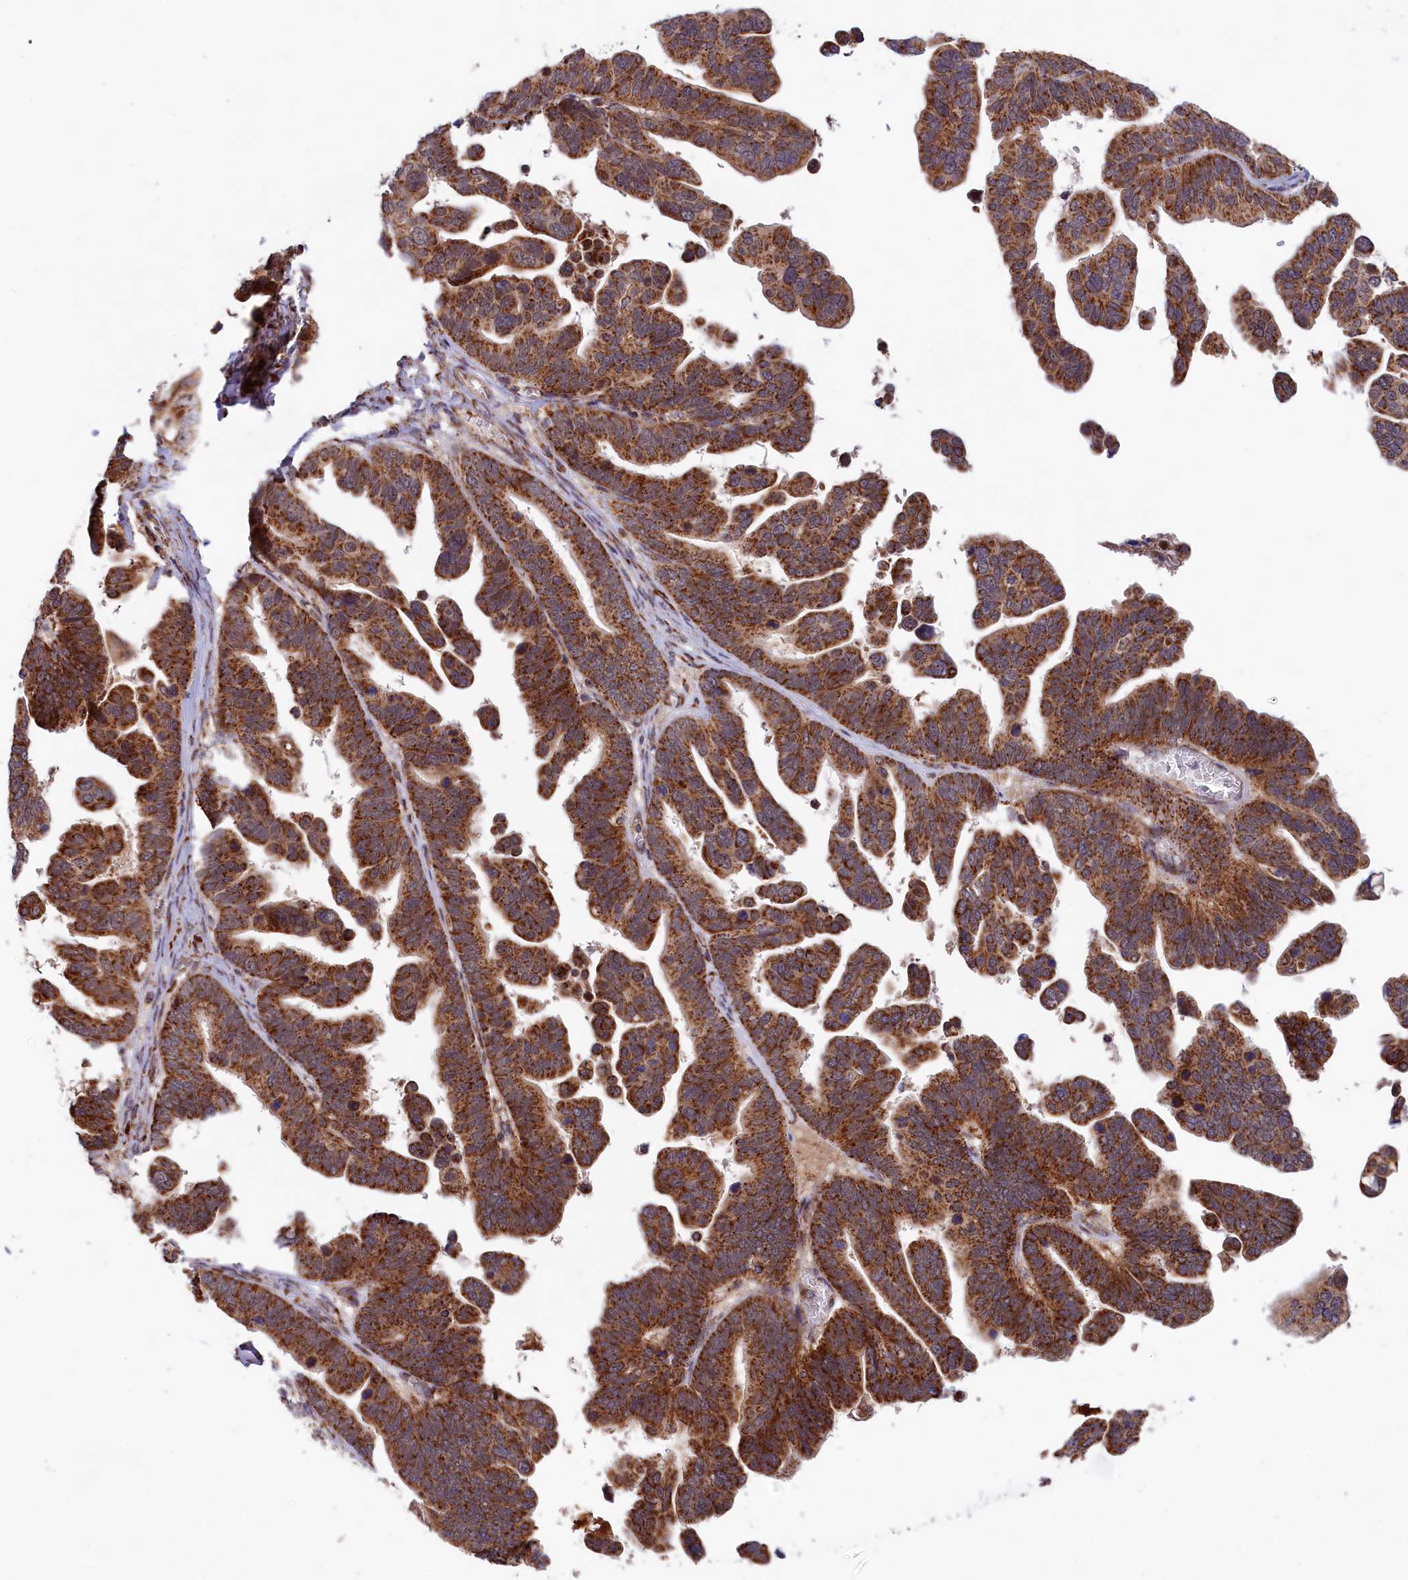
{"staining": {"intensity": "strong", "quantity": ">75%", "location": "cytoplasmic/membranous"}, "tissue": "ovarian cancer", "cell_type": "Tumor cells", "image_type": "cancer", "snomed": [{"axis": "morphology", "description": "Cystadenocarcinoma, serous, NOS"}, {"axis": "topography", "description": "Ovary"}], "caption": "A brown stain shows strong cytoplasmic/membranous staining of a protein in human ovarian cancer (serous cystadenocarcinoma) tumor cells. The staining is performed using DAB brown chromogen to label protein expression. The nuclei are counter-stained blue using hematoxylin.", "gene": "DUS3L", "patient": {"sex": "female", "age": 56}}